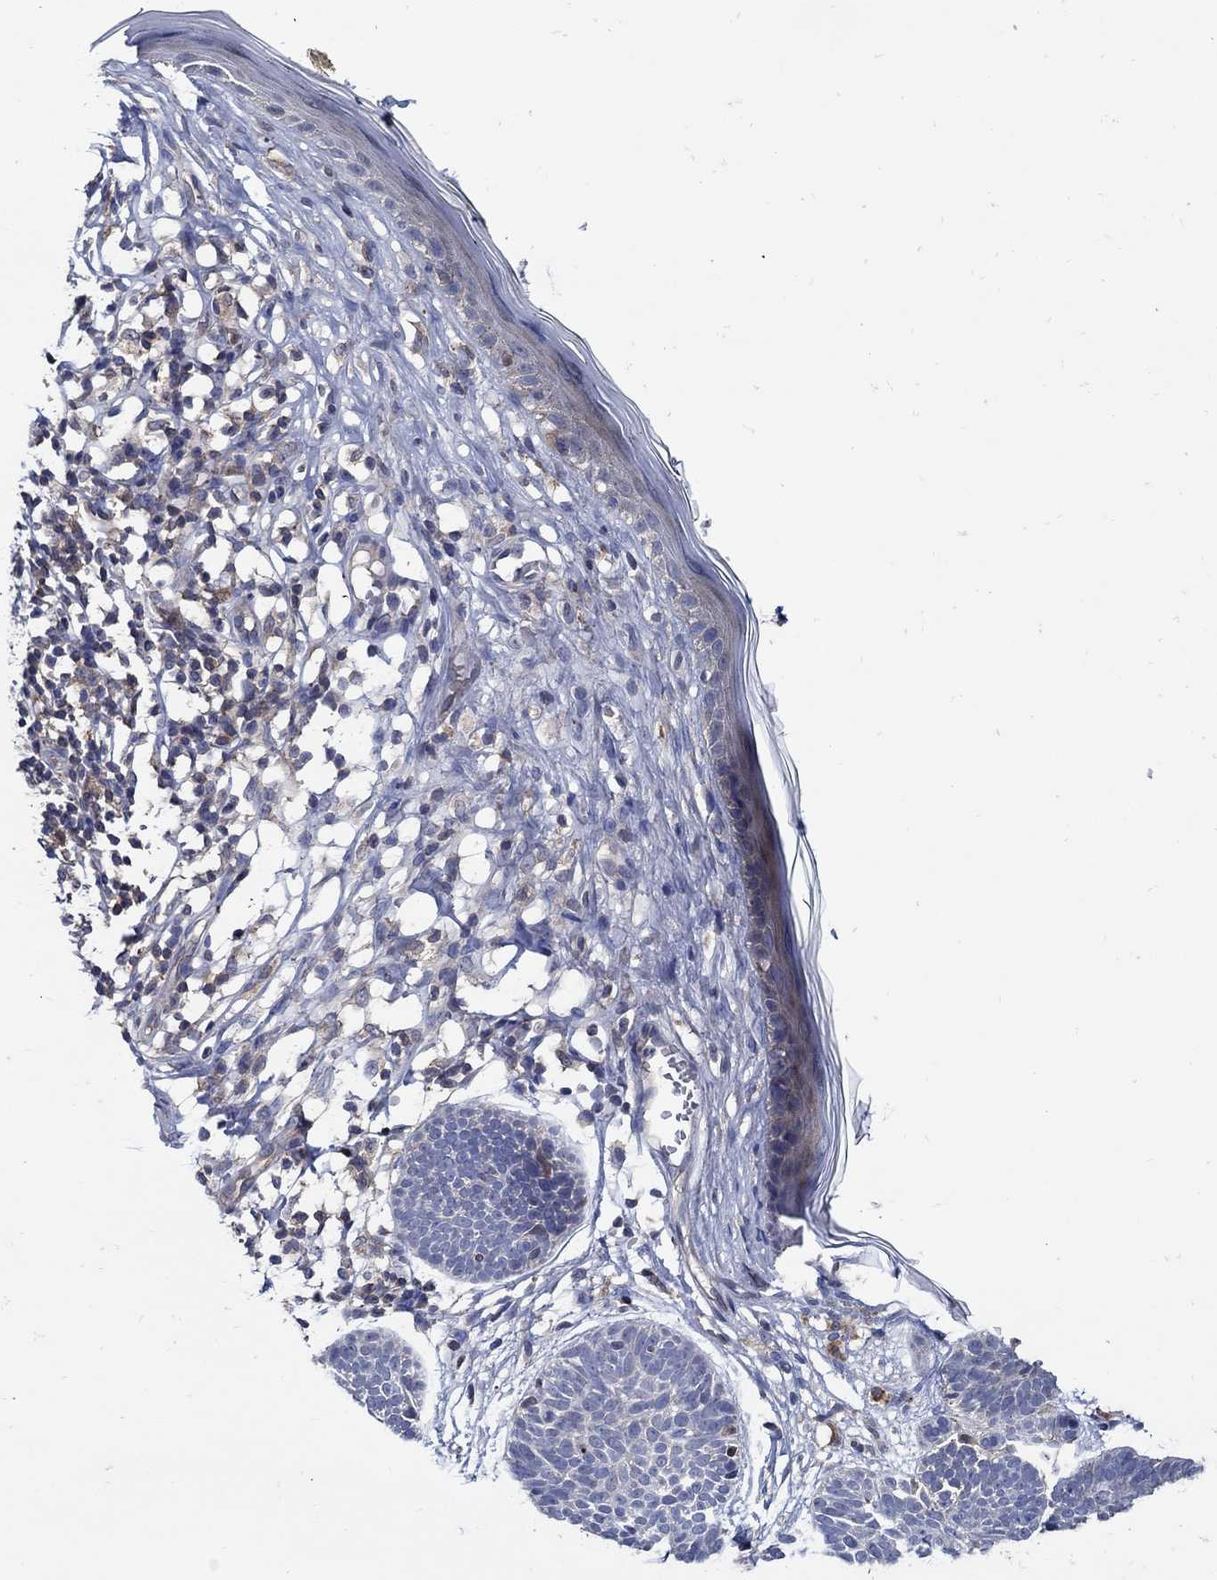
{"staining": {"intensity": "negative", "quantity": "none", "location": "none"}, "tissue": "skin cancer", "cell_type": "Tumor cells", "image_type": "cancer", "snomed": [{"axis": "morphology", "description": "Basal cell carcinoma"}, {"axis": "topography", "description": "Skin"}], "caption": "This photomicrograph is of skin basal cell carcinoma stained with immunohistochemistry to label a protein in brown with the nuclei are counter-stained blue. There is no staining in tumor cells.", "gene": "MTHFR", "patient": {"sex": "male", "age": 85}}